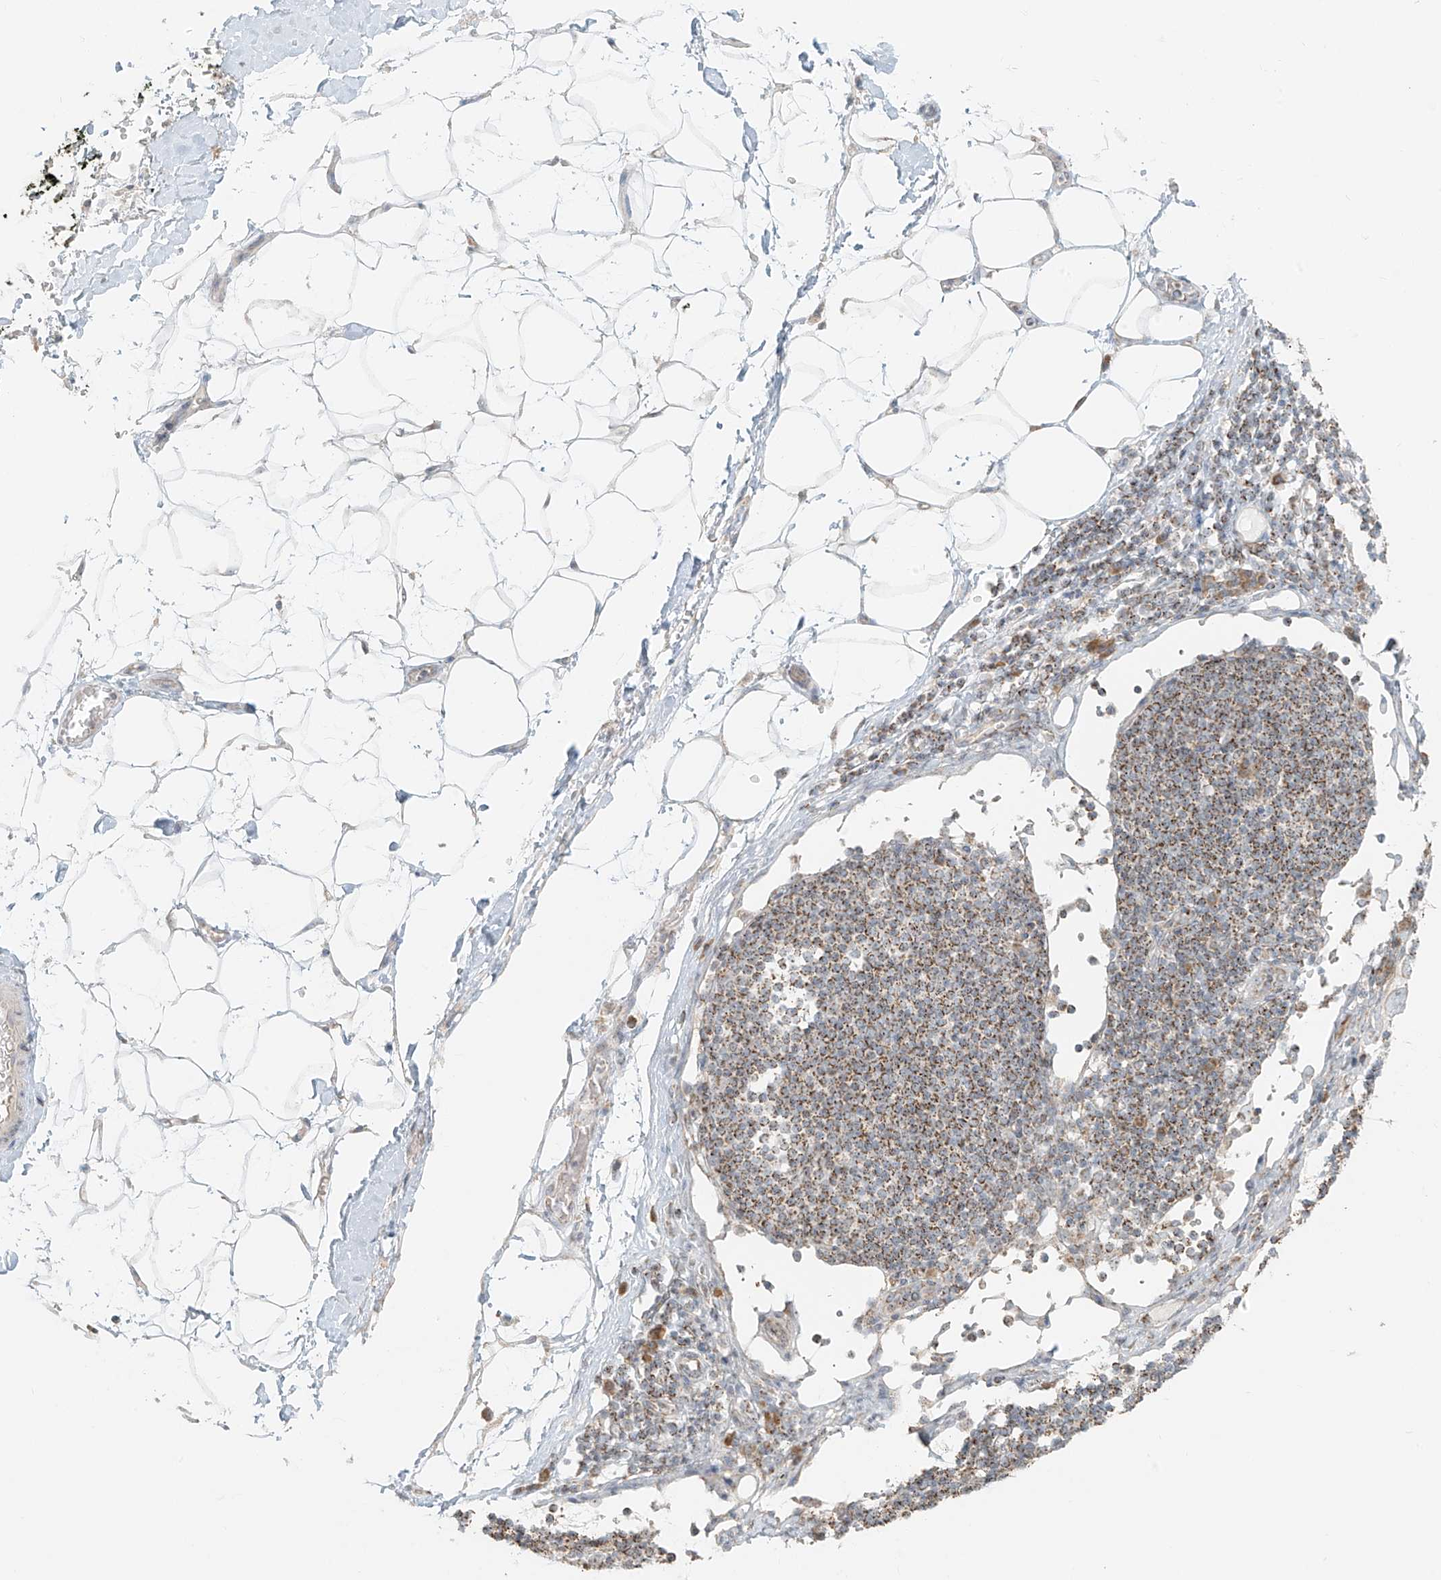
{"staining": {"intensity": "negative", "quantity": "none", "location": "none"}, "tissue": "adipose tissue", "cell_type": "Adipocytes", "image_type": "normal", "snomed": [{"axis": "morphology", "description": "Normal tissue, NOS"}, {"axis": "morphology", "description": "Adenocarcinoma, NOS"}, {"axis": "topography", "description": "Pancreas"}, {"axis": "topography", "description": "Peripheral nerve tissue"}], "caption": "Image shows no significant protein positivity in adipocytes of unremarkable adipose tissue.", "gene": "UST", "patient": {"sex": "male", "age": 59}}